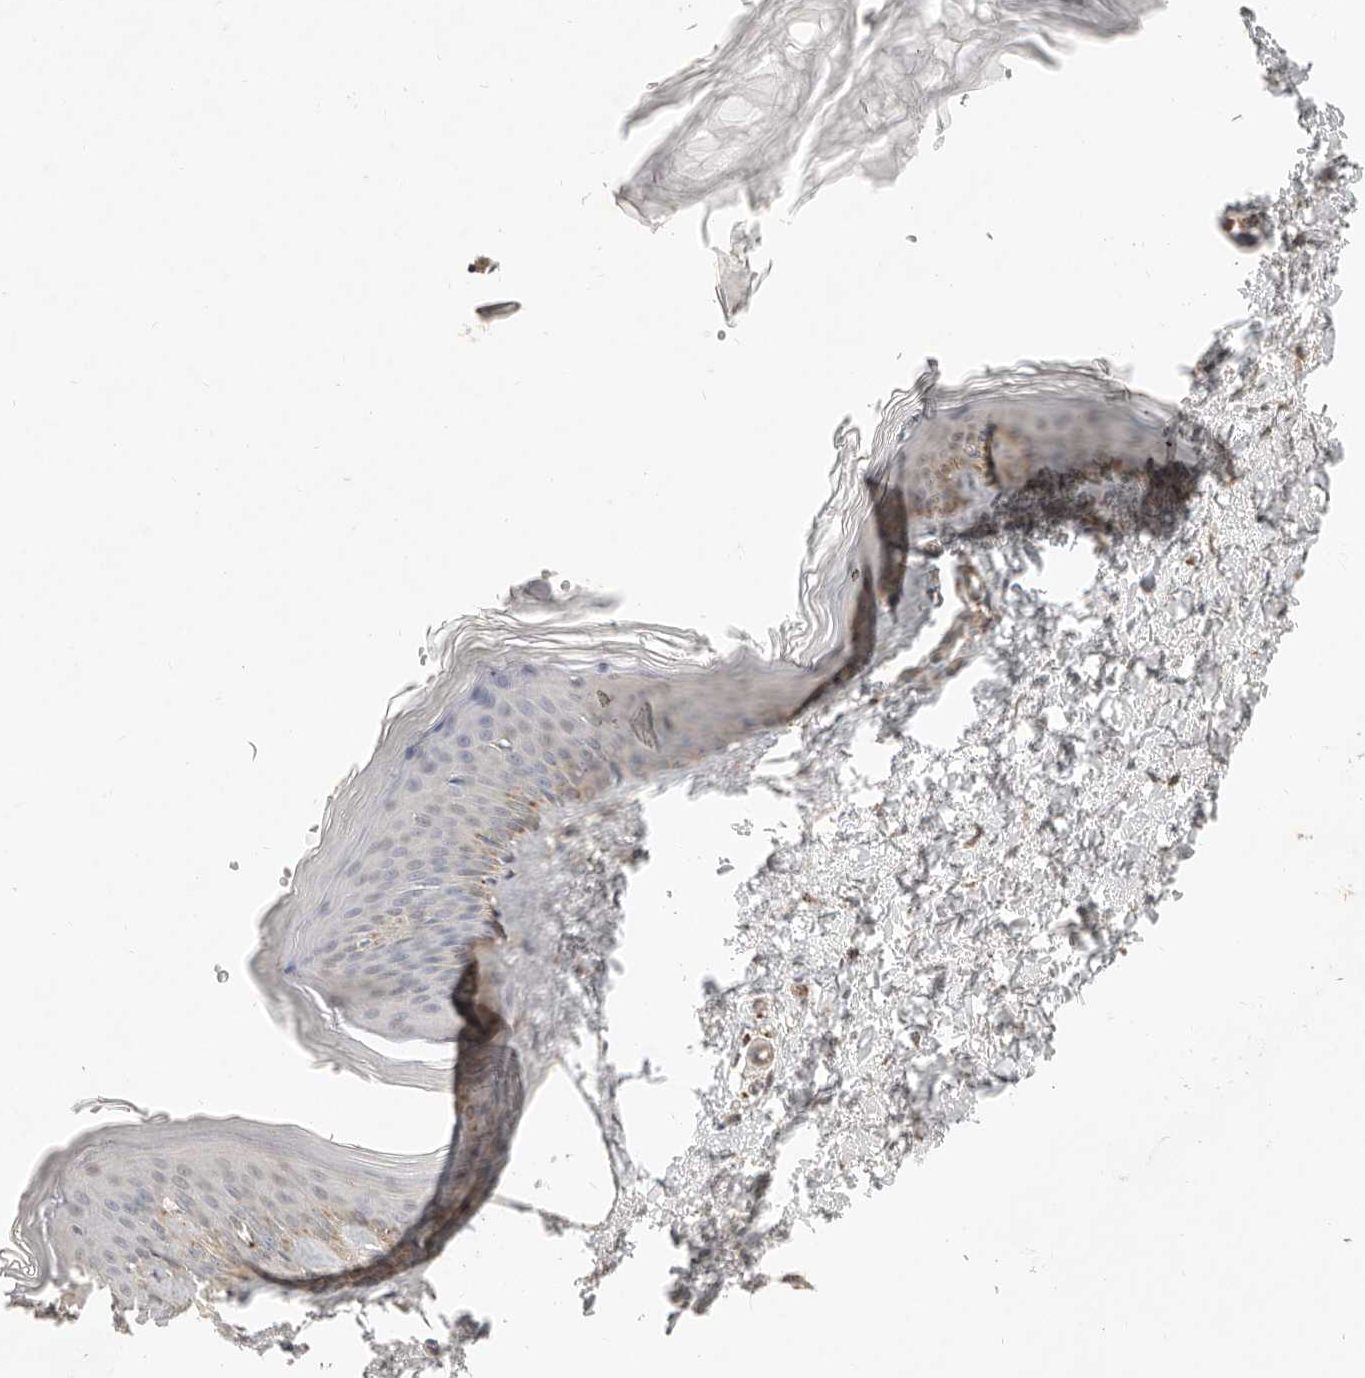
{"staining": {"intensity": "weak", "quantity": ">75%", "location": "cytoplasmic/membranous"}, "tissue": "skin", "cell_type": "Fibroblasts", "image_type": "normal", "snomed": [{"axis": "morphology", "description": "Normal tissue, NOS"}, {"axis": "topography", "description": "Skin"}], "caption": "Immunohistochemistry (DAB) staining of normal skin demonstrates weak cytoplasmic/membranous protein staining in about >75% of fibroblasts.", "gene": "ARHGEF10L", "patient": {"sex": "female", "age": 27}}